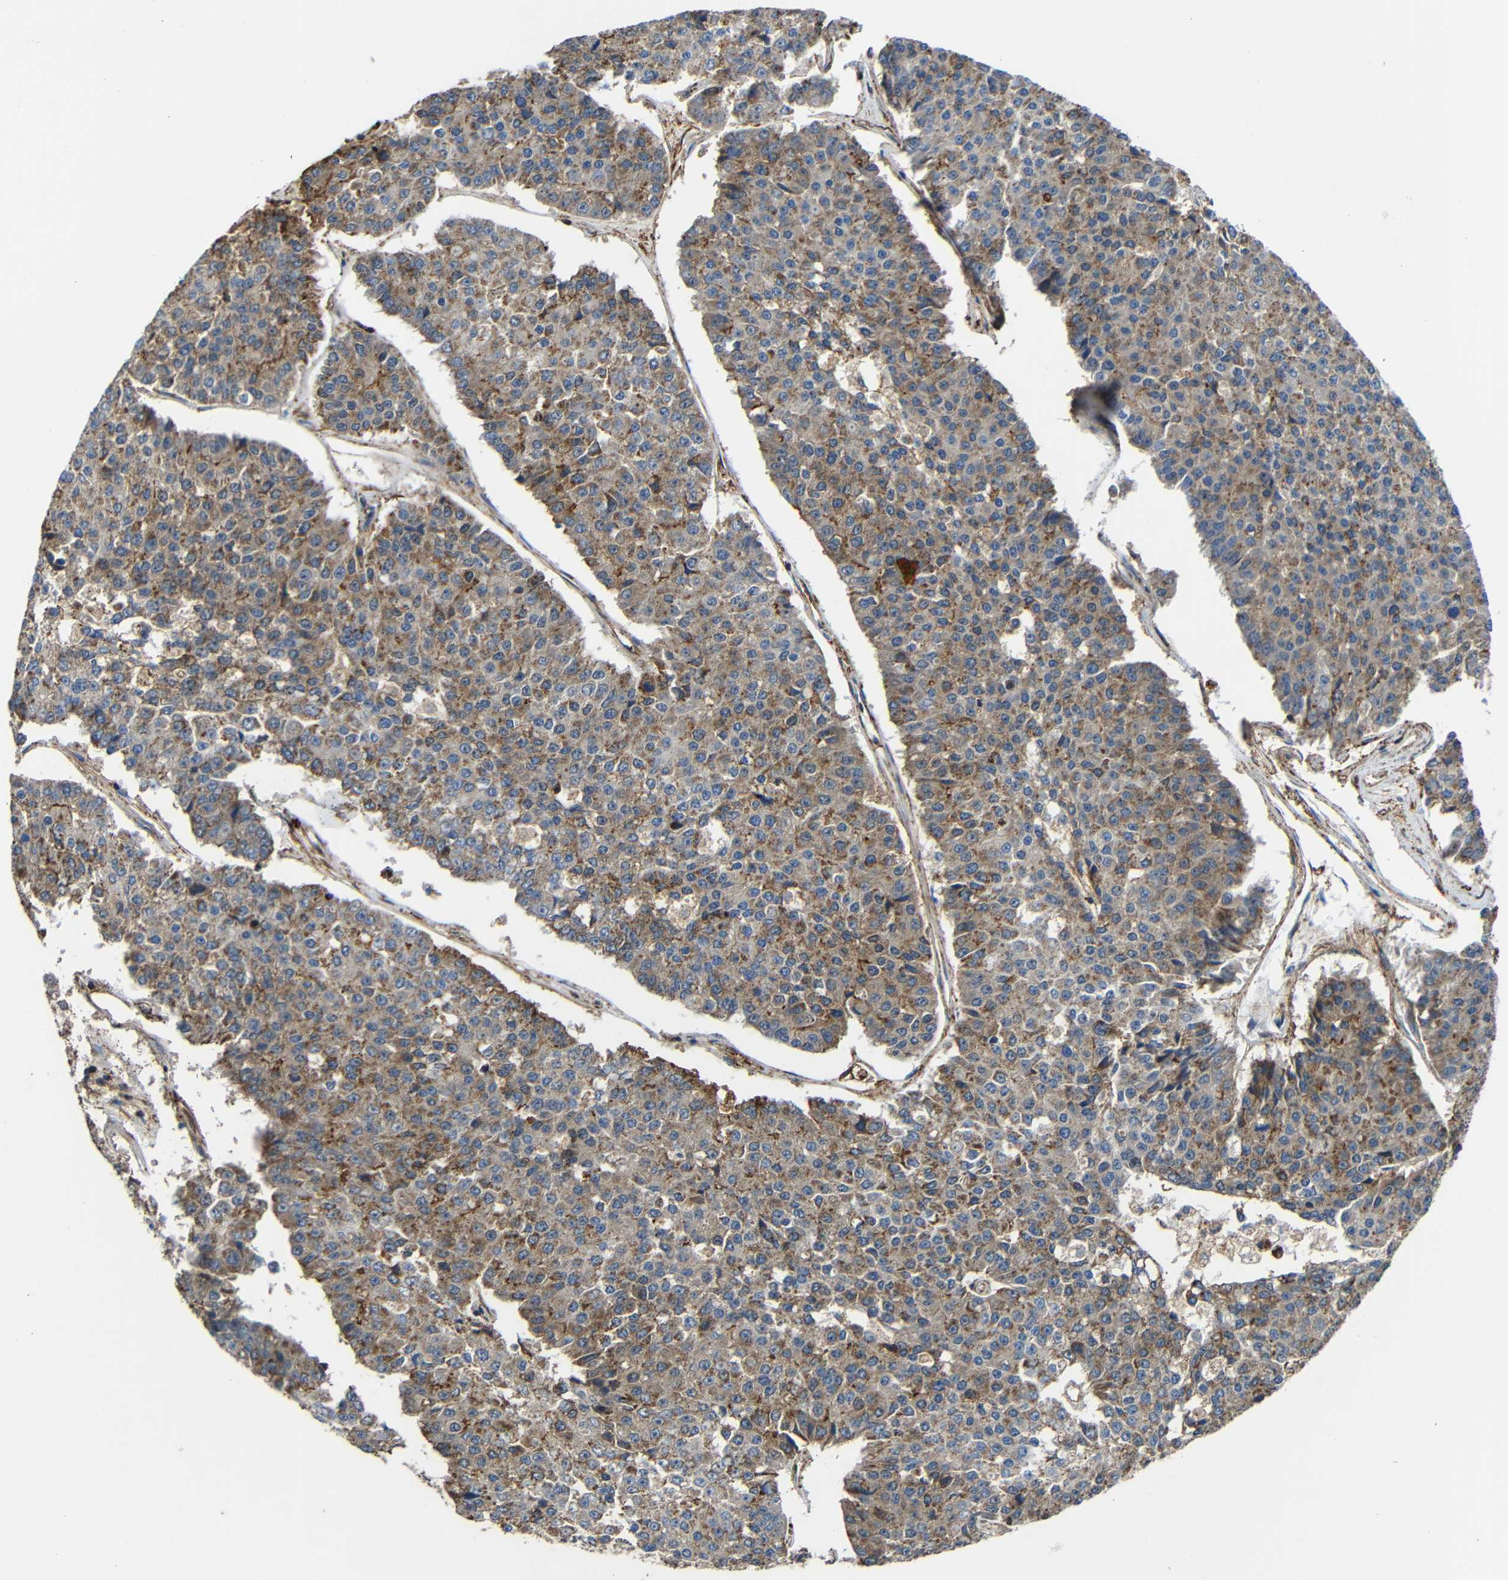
{"staining": {"intensity": "moderate", "quantity": ">75%", "location": "cytoplasmic/membranous"}, "tissue": "pancreatic cancer", "cell_type": "Tumor cells", "image_type": "cancer", "snomed": [{"axis": "morphology", "description": "Adenocarcinoma, NOS"}, {"axis": "topography", "description": "Pancreas"}], "caption": "Immunohistochemical staining of human pancreatic cancer (adenocarcinoma) exhibits medium levels of moderate cytoplasmic/membranous protein staining in about >75% of tumor cells.", "gene": "IGSF10", "patient": {"sex": "male", "age": 50}}